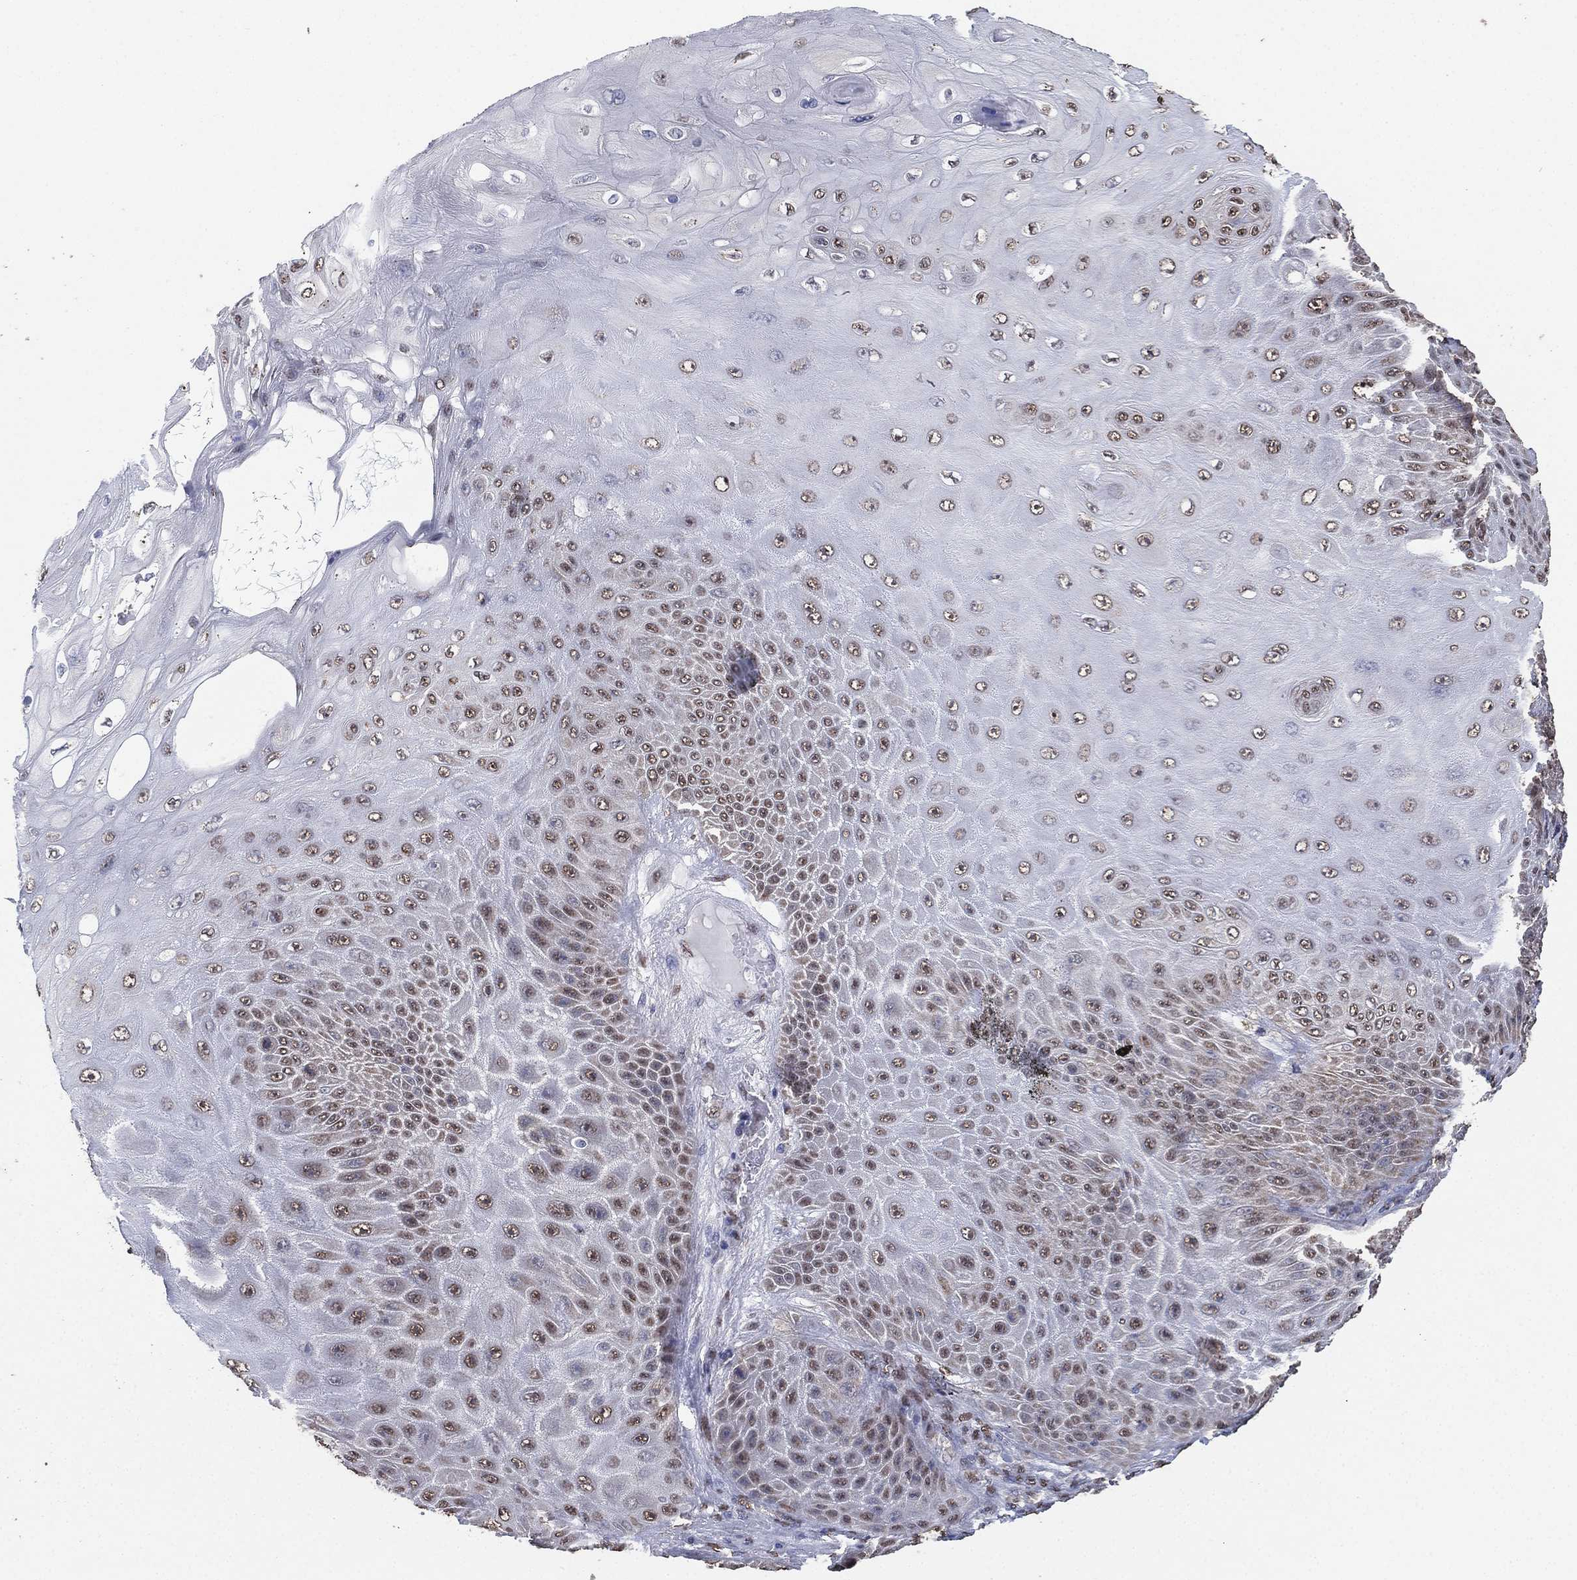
{"staining": {"intensity": "weak", "quantity": "25%-75%", "location": "cytoplasmic/membranous"}, "tissue": "skin cancer", "cell_type": "Tumor cells", "image_type": "cancer", "snomed": [{"axis": "morphology", "description": "Squamous cell carcinoma, NOS"}, {"axis": "topography", "description": "Skin"}], "caption": "Weak cytoplasmic/membranous expression is present in about 25%-75% of tumor cells in skin squamous cell carcinoma.", "gene": "ALDH7A1", "patient": {"sex": "male", "age": 62}}